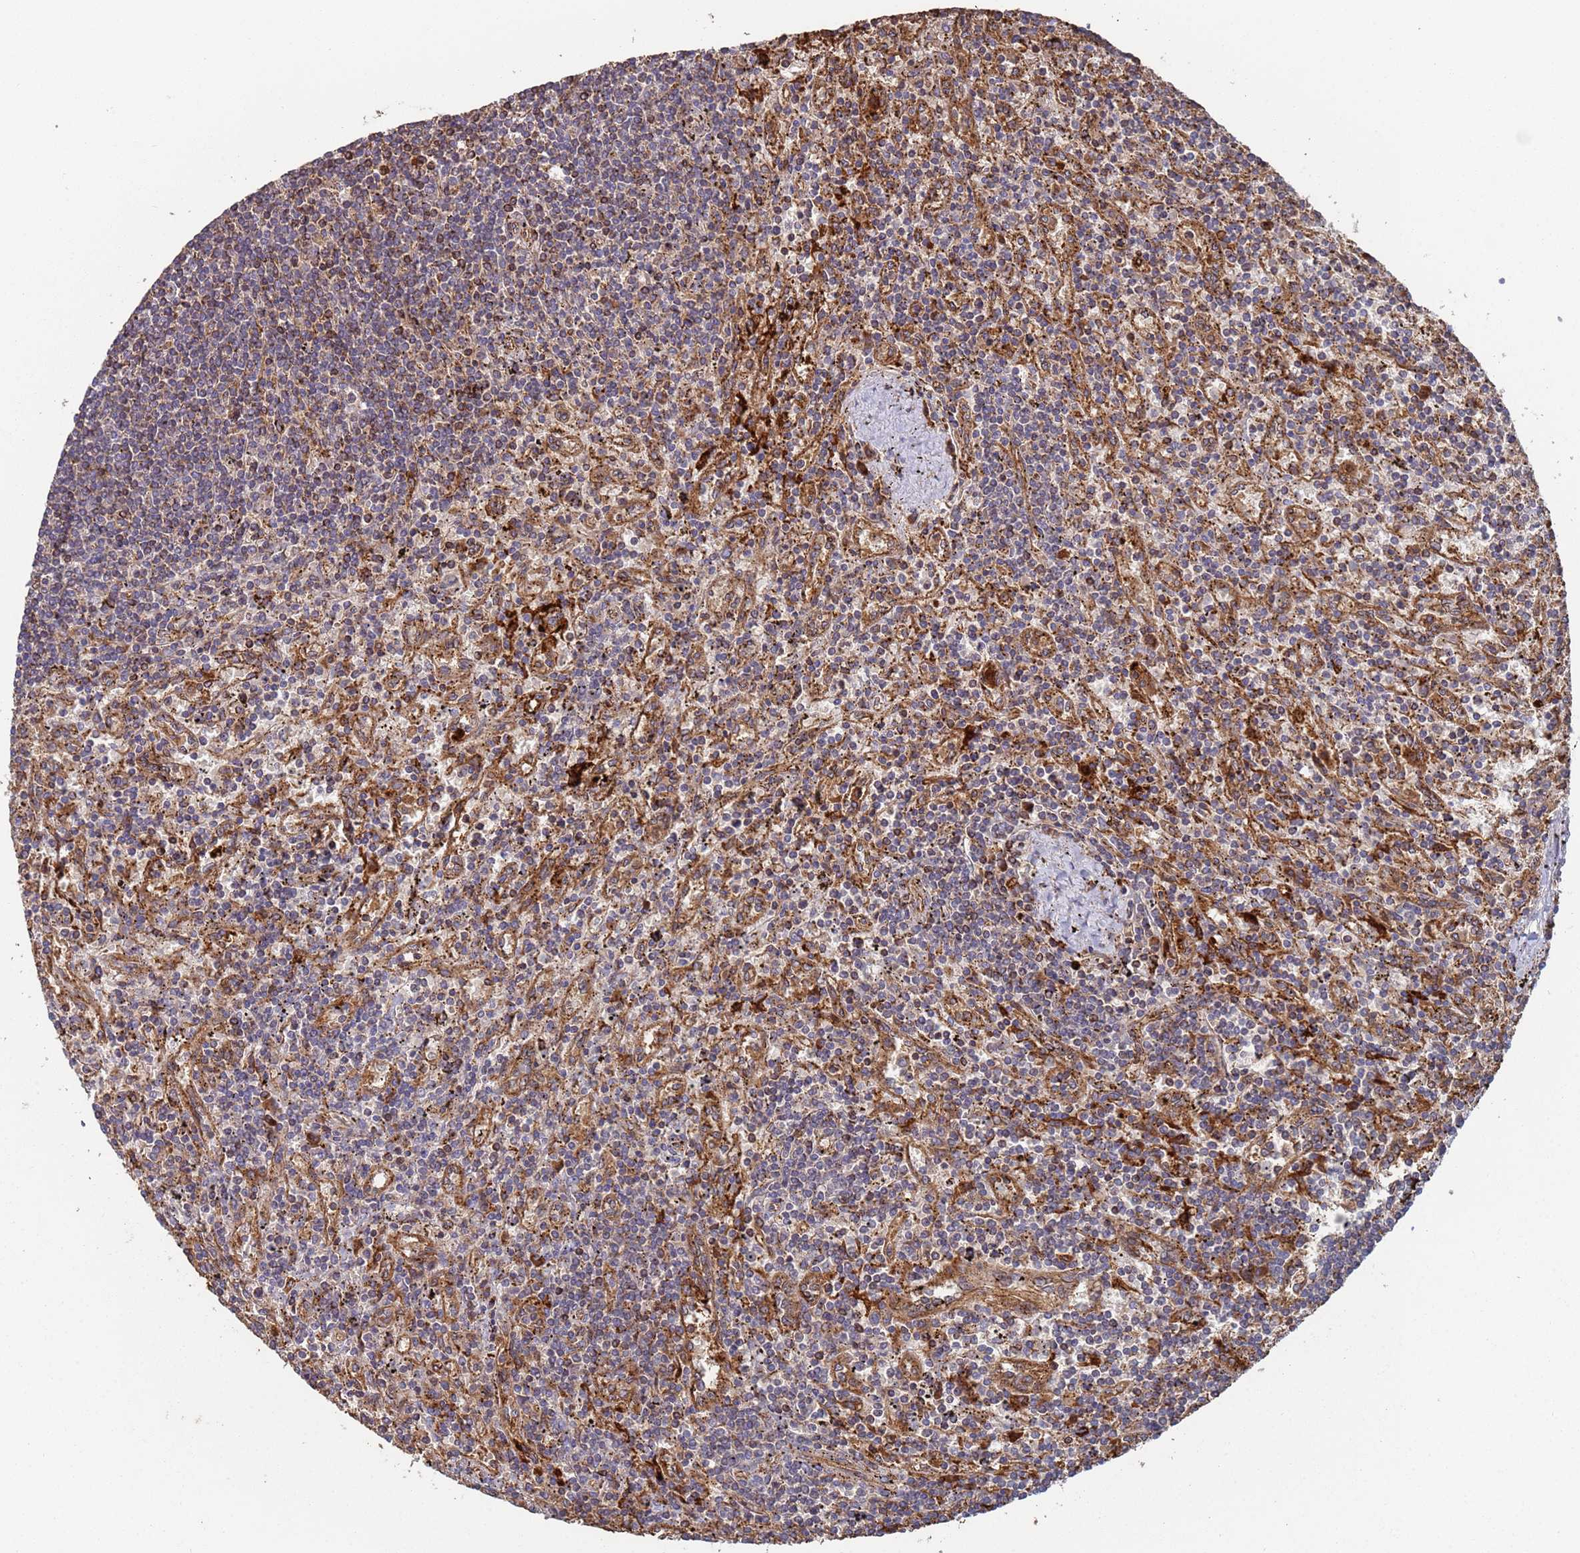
{"staining": {"intensity": "moderate", "quantity": "<25%", "location": "cytoplasmic/membranous"}, "tissue": "lymphoma", "cell_type": "Tumor cells", "image_type": "cancer", "snomed": [{"axis": "morphology", "description": "Malignant lymphoma, non-Hodgkin's type, Low grade"}, {"axis": "topography", "description": "Spleen"}], "caption": "Low-grade malignant lymphoma, non-Hodgkin's type stained for a protein (brown) displays moderate cytoplasmic/membranous positive staining in approximately <25% of tumor cells.", "gene": "MALRD1", "patient": {"sex": "male", "age": 76}}